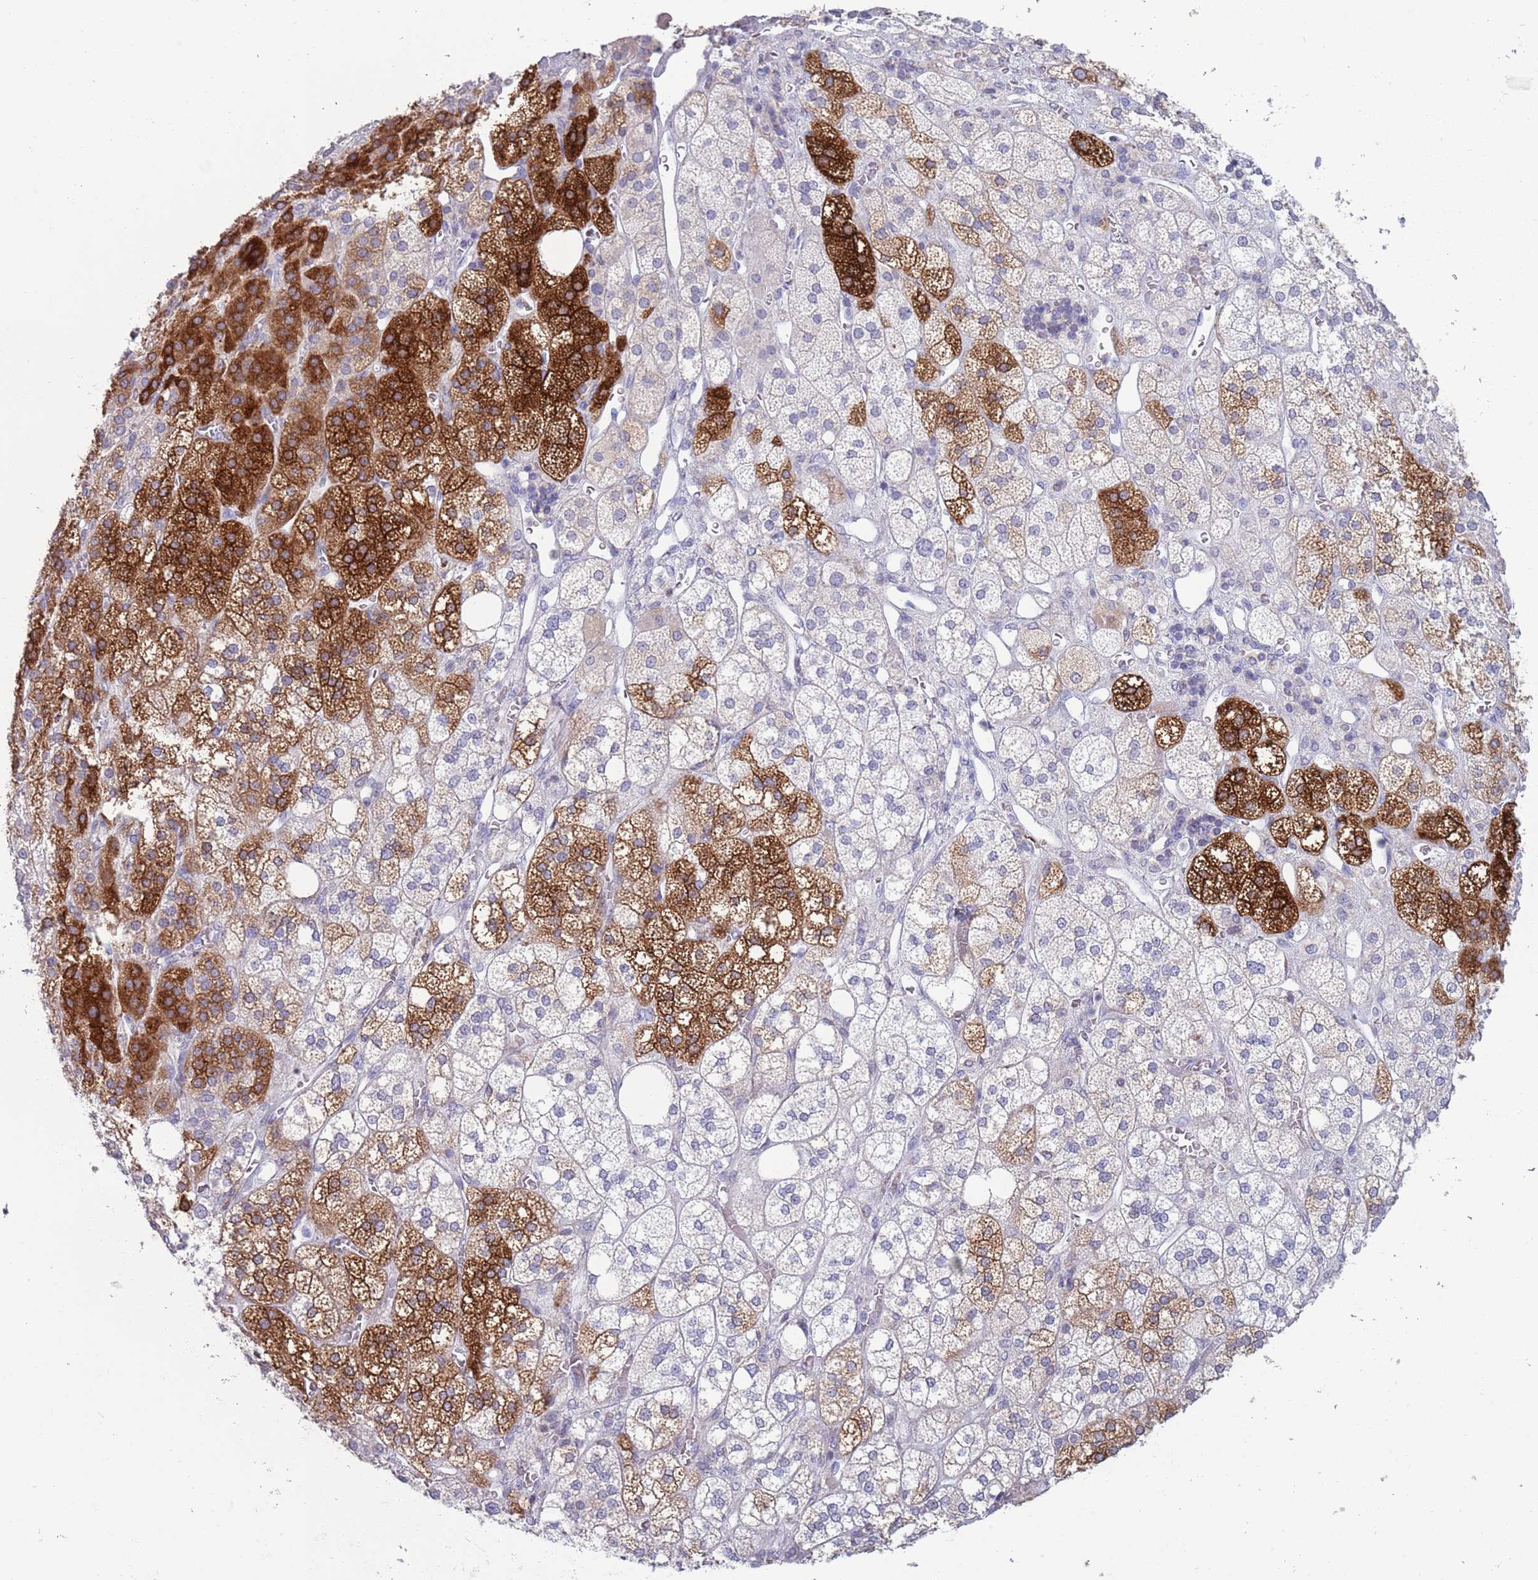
{"staining": {"intensity": "strong", "quantity": "25%-75%", "location": "cytoplasmic/membranous"}, "tissue": "adrenal gland", "cell_type": "Glandular cells", "image_type": "normal", "snomed": [{"axis": "morphology", "description": "Normal tissue, NOS"}, {"axis": "topography", "description": "Adrenal gland"}], "caption": "An image of human adrenal gland stained for a protein reveals strong cytoplasmic/membranous brown staining in glandular cells.", "gene": "ACSBG1", "patient": {"sex": "male", "age": 61}}